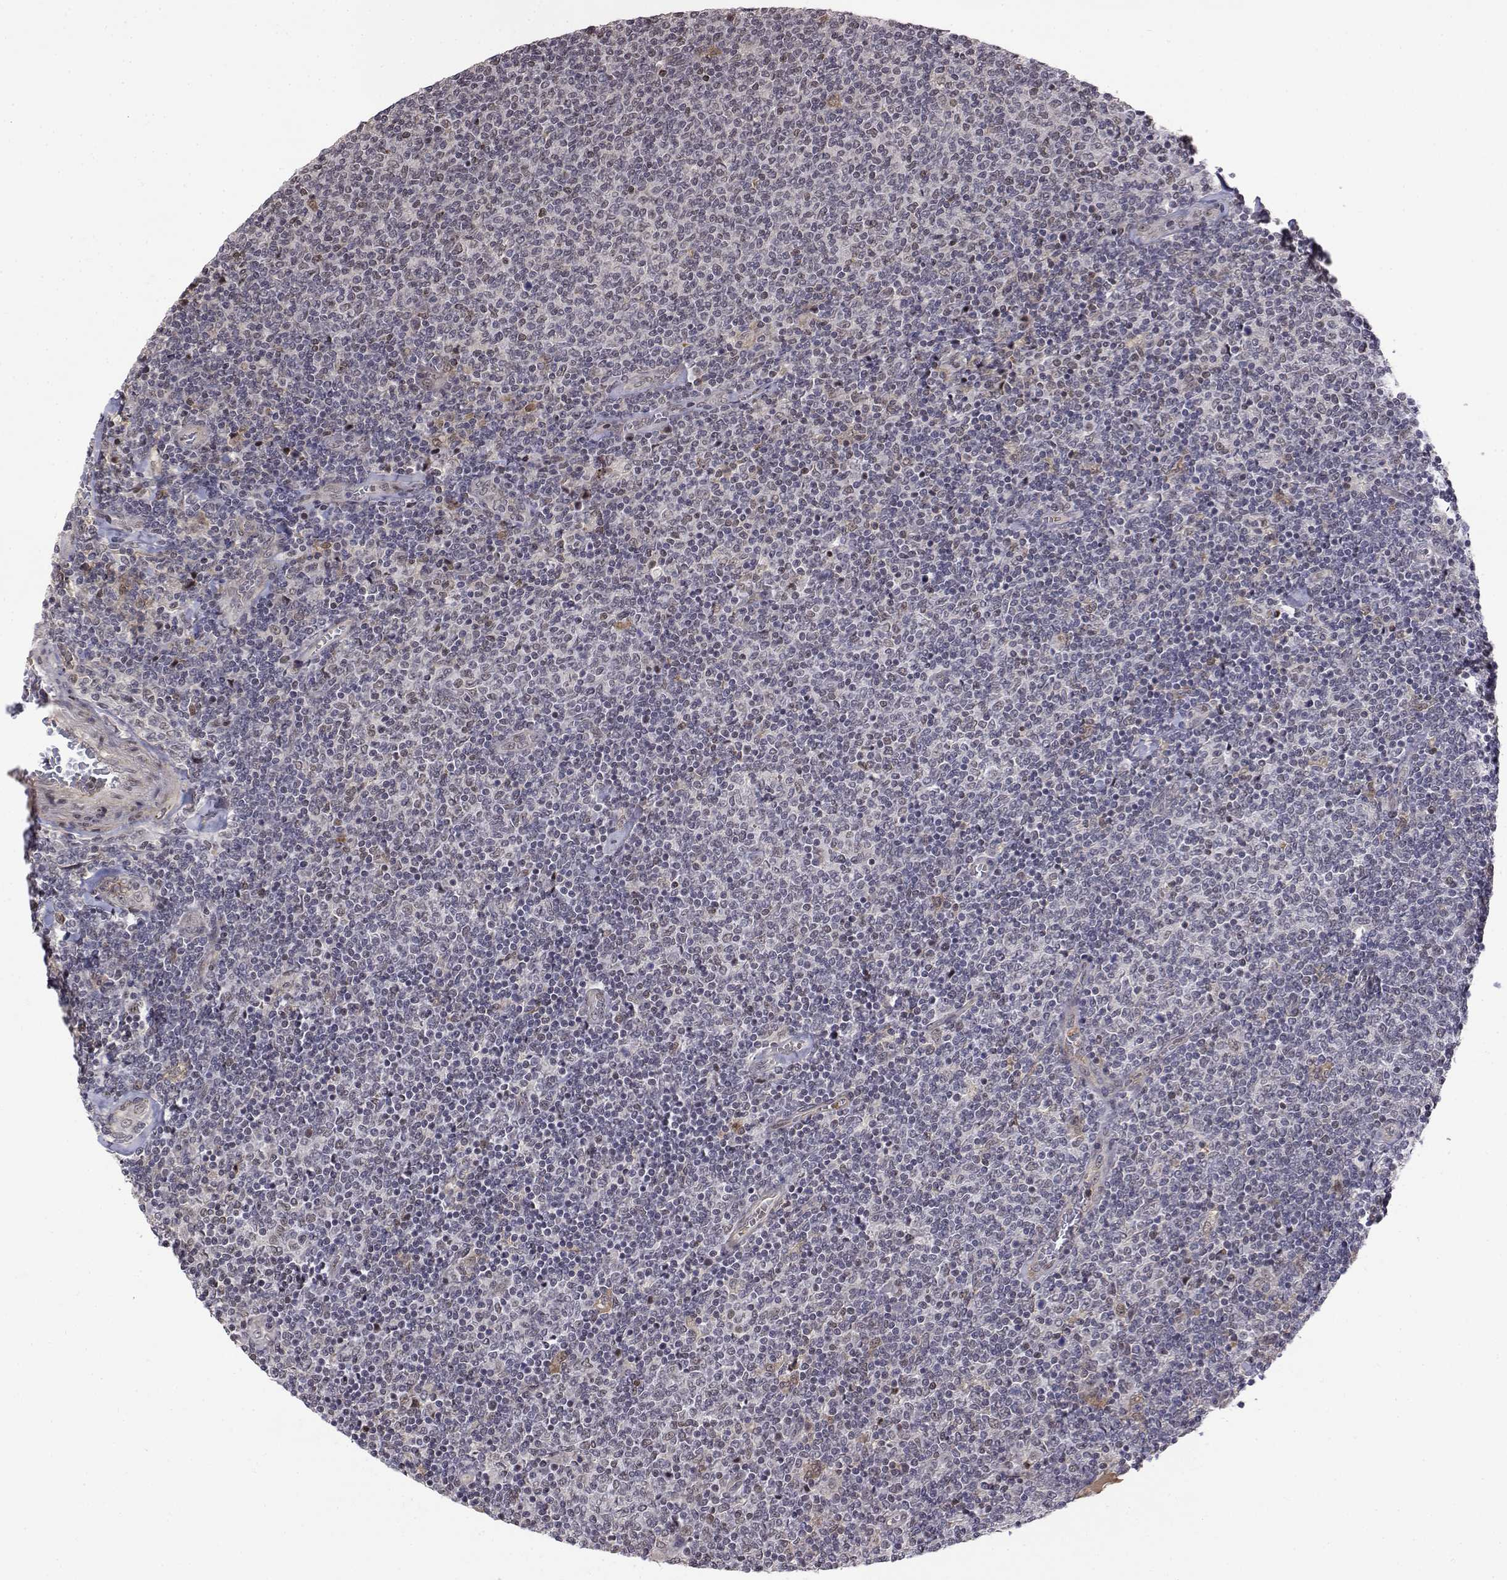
{"staining": {"intensity": "negative", "quantity": "none", "location": "none"}, "tissue": "lymphoma", "cell_type": "Tumor cells", "image_type": "cancer", "snomed": [{"axis": "morphology", "description": "Malignant lymphoma, non-Hodgkin's type, Low grade"}, {"axis": "topography", "description": "Lymph node"}], "caption": "A micrograph of lymphoma stained for a protein demonstrates no brown staining in tumor cells.", "gene": "ITGA7", "patient": {"sex": "male", "age": 52}}